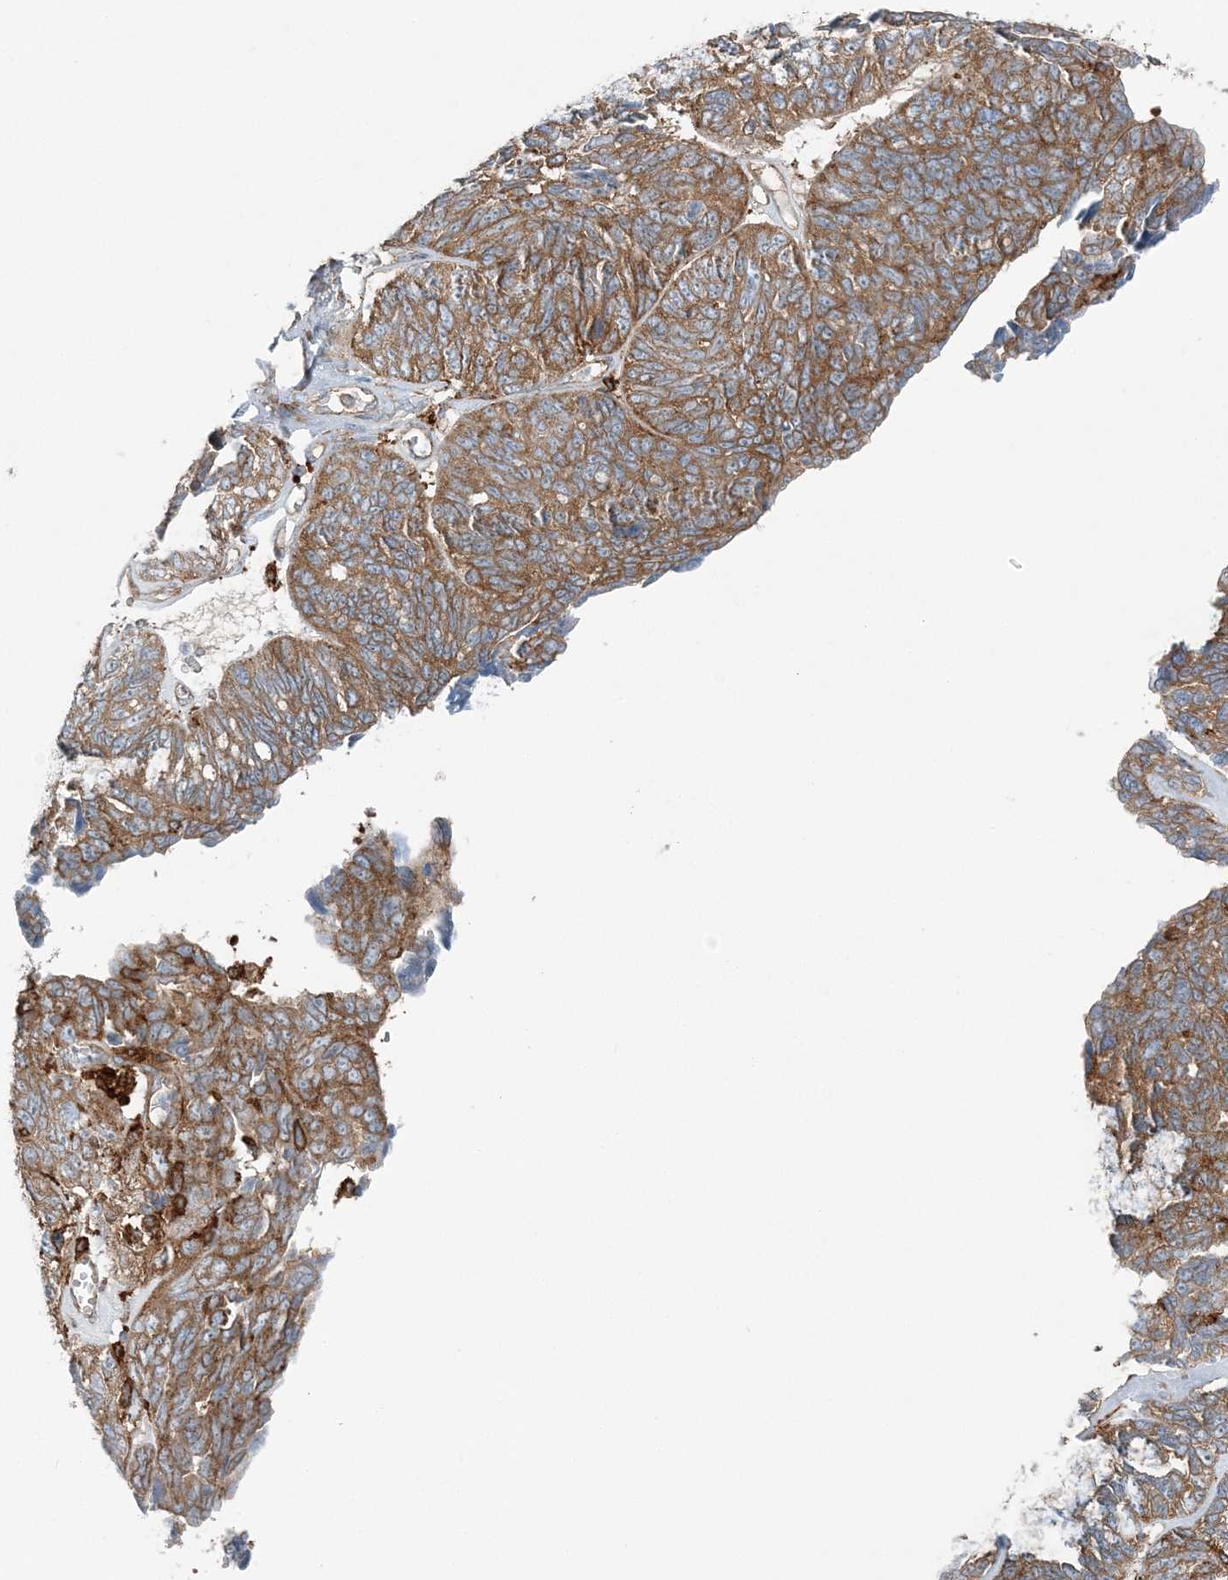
{"staining": {"intensity": "moderate", "quantity": ">75%", "location": "cytoplasmic/membranous"}, "tissue": "ovarian cancer", "cell_type": "Tumor cells", "image_type": "cancer", "snomed": [{"axis": "morphology", "description": "Cystadenocarcinoma, serous, NOS"}, {"axis": "topography", "description": "Ovary"}], "caption": "A micrograph showing moderate cytoplasmic/membranous positivity in approximately >75% of tumor cells in serous cystadenocarcinoma (ovarian), as visualized by brown immunohistochemical staining.", "gene": "SNX2", "patient": {"sex": "female", "age": 79}}